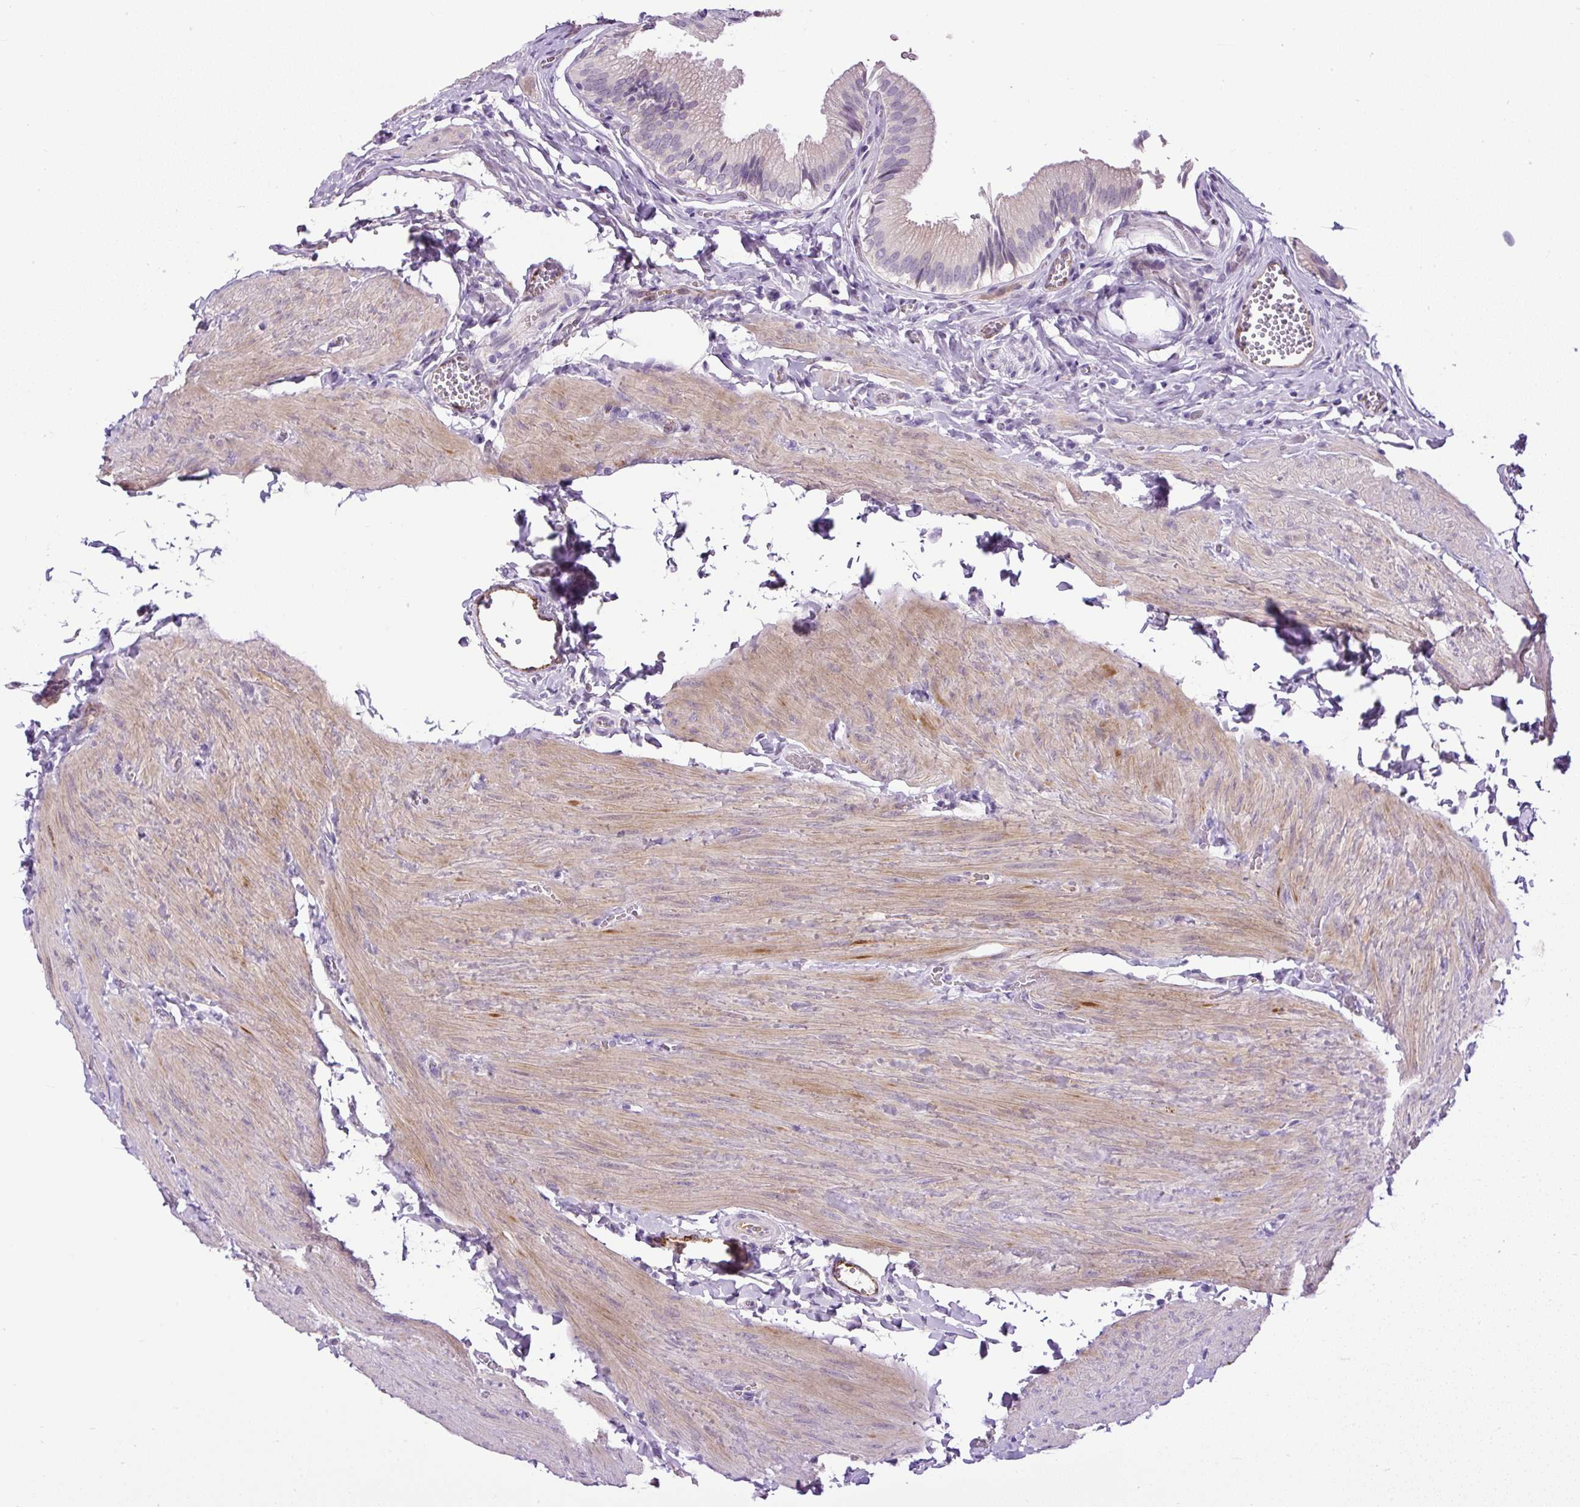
{"staining": {"intensity": "negative", "quantity": "none", "location": "none"}, "tissue": "gallbladder", "cell_type": "Glandular cells", "image_type": "normal", "snomed": [{"axis": "morphology", "description": "Normal tissue, NOS"}, {"axis": "topography", "description": "Gallbladder"}, {"axis": "topography", "description": "Peripheral nerve tissue"}], "caption": "Glandular cells show no significant staining in benign gallbladder.", "gene": "LEFTY1", "patient": {"sex": "male", "age": 17}}